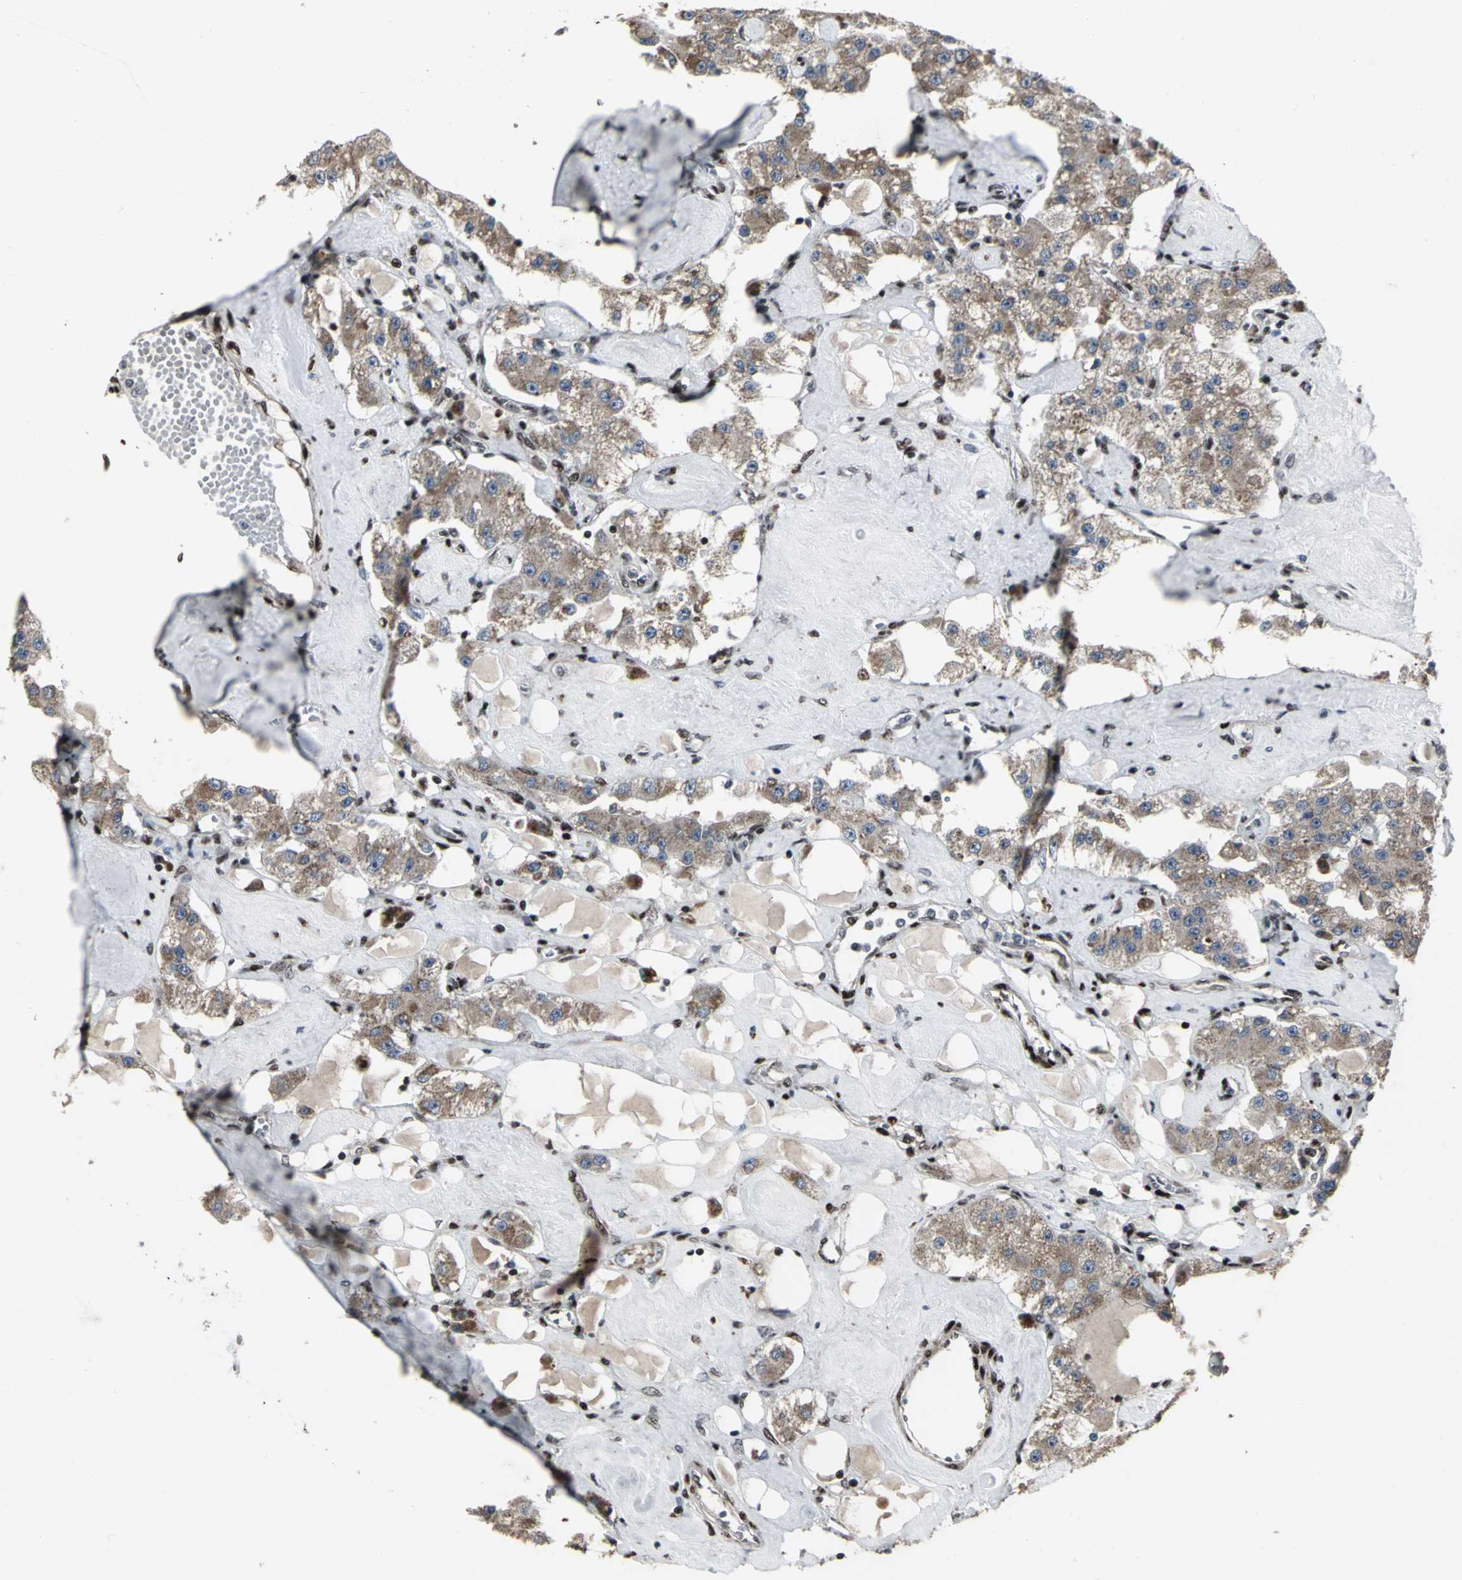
{"staining": {"intensity": "moderate", "quantity": ">75%", "location": "cytoplasmic/membranous"}, "tissue": "carcinoid", "cell_type": "Tumor cells", "image_type": "cancer", "snomed": [{"axis": "morphology", "description": "Carcinoid, malignant, NOS"}, {"axis": "topography", "description": "Pancreas"}], "caption": "Immunohistochemical staining of carcinoid exhibits medium levels of moderate cytoplasmic/membranous protein expression in about >75% of tumor cells. (DAB (3,3'-diaminobenzidine) IHC with brightfield microscopy, high magnification).", "gene": "SRF", "patient": {"sex": "male", "age": 41}}